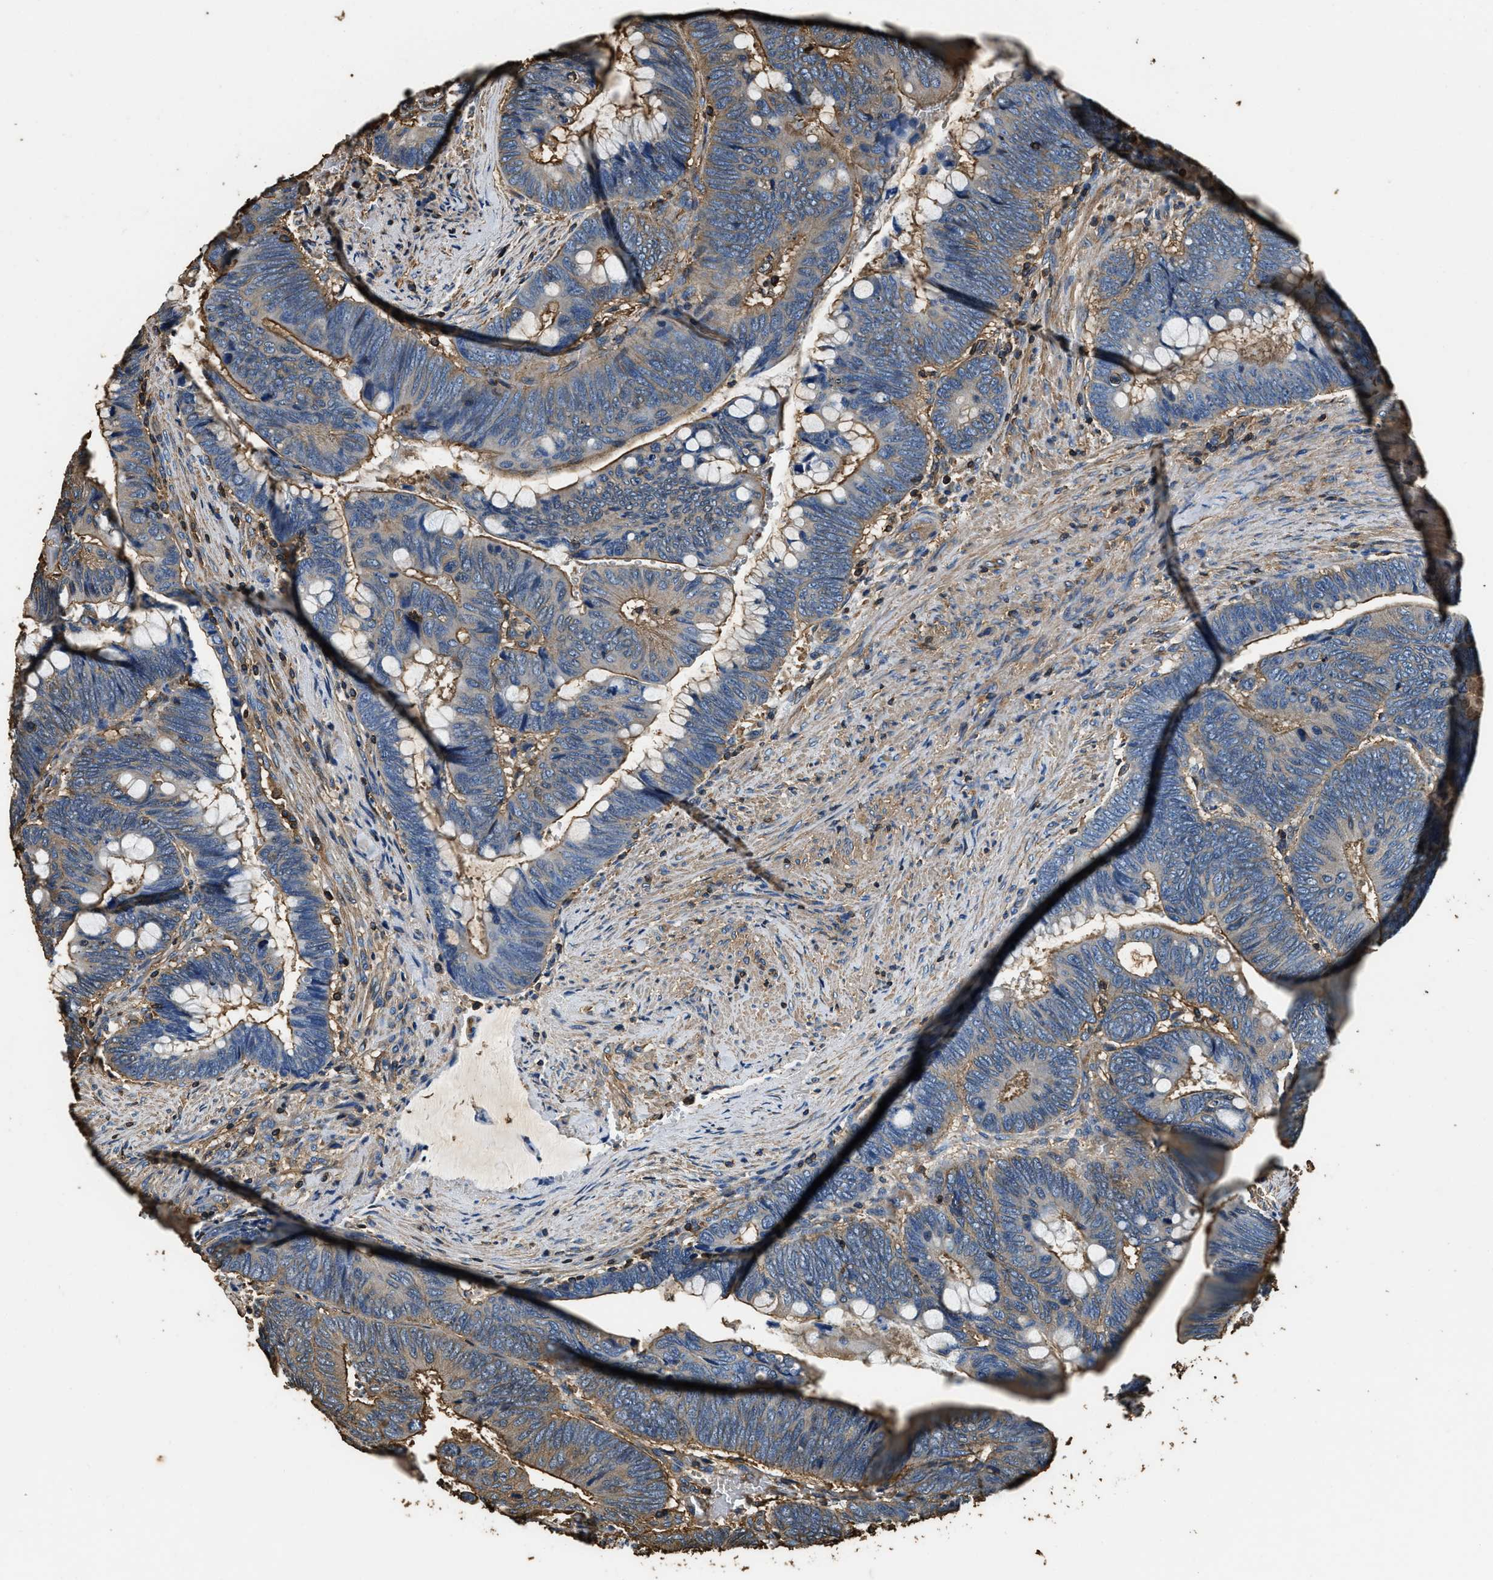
{"staining": {"intensity": "moderate", "quantity": "25%-75%", "location": "cytoplasmic/membranous"}, "tissue": "colorectal cancer", "cell_type": "Tumor cells", "image_type": "cancer", "snomed": [{"axis": "morphology", "description": "Normal tissue, NOS"}, {"axis": "morphology", "description": "Adenocarcinoma, NOS"}, {"axis": "topography", "description": "Rectum"}, {"axis": "topography", "description": "Peripheral nerve tissue"}], "caption": "Colorectal adenocarcinoma was stained to show a protein in brown. There is medium levels of moderate cytoplasmic/membranous staining in approximately 25%-75% of tumor cells. (Brightfield microscopy of DAB IHC at high magnification).", "gene": "ACCS", "patient": {"sex": "male", "age": 92}}